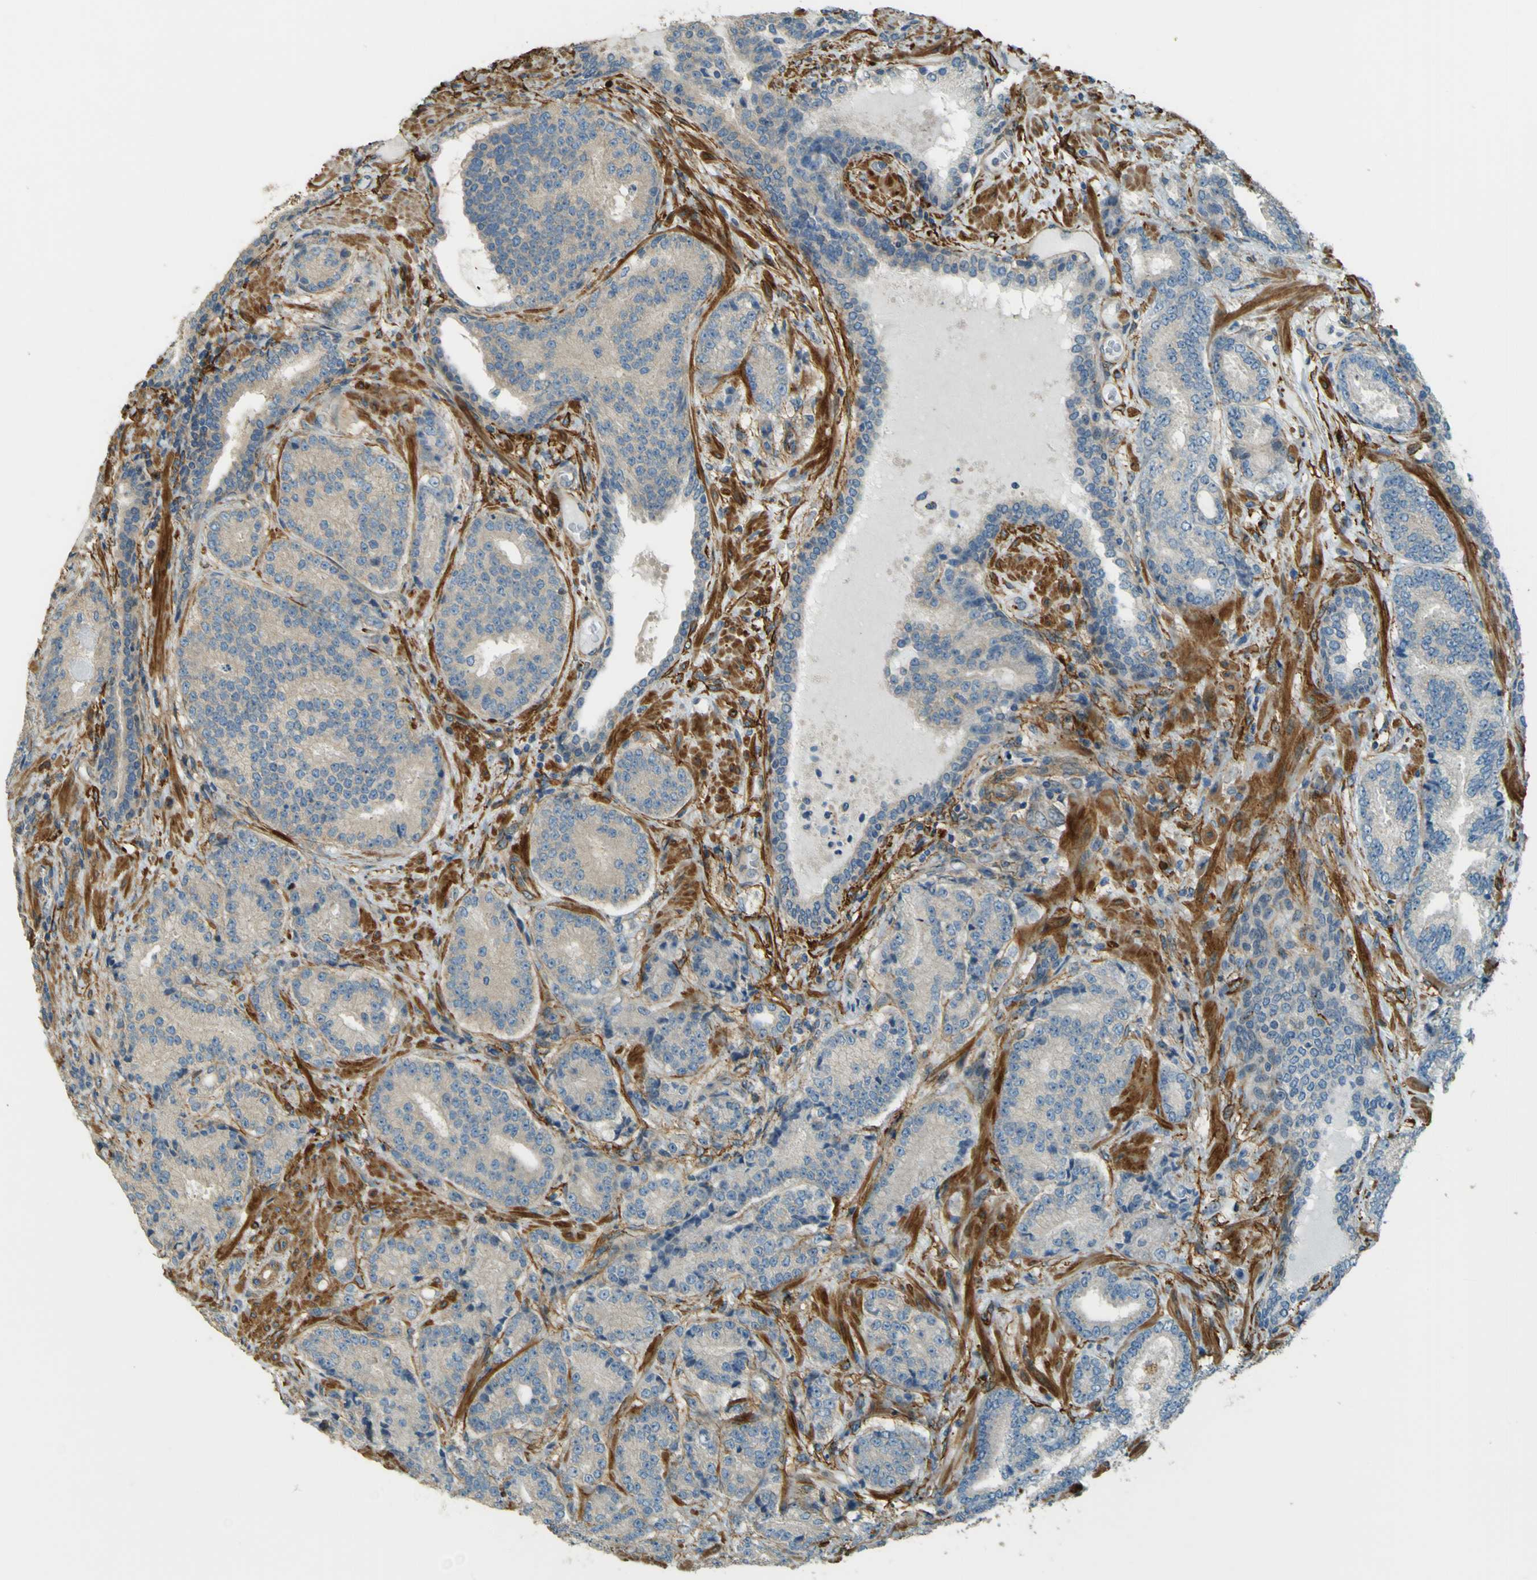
{"staining": {"intensity": "weak", "quantity": "25%-75%", "location": "cytoplasmic/membranous"}, "tissue": "prostate cancer", "cell_type": "Tumor cells", "image_type": "cancer", "snomed": [{"axis": "morphology", "description": "Adenocarcinoma, High grade"}, {"axis": "topography", "description": "Prostate"}], "caption": "Protein expression by IHC reveals weak cytoplasmic/membranous positivity in approximately 25%-75% of tumor cells in adenocarcinoma (high-grade) (prostate). (brown staining indicates protein expression, while blue staining denotes nuclei).", "gene": "NEXN", "patient": {"sex": "male", "age": 61}}